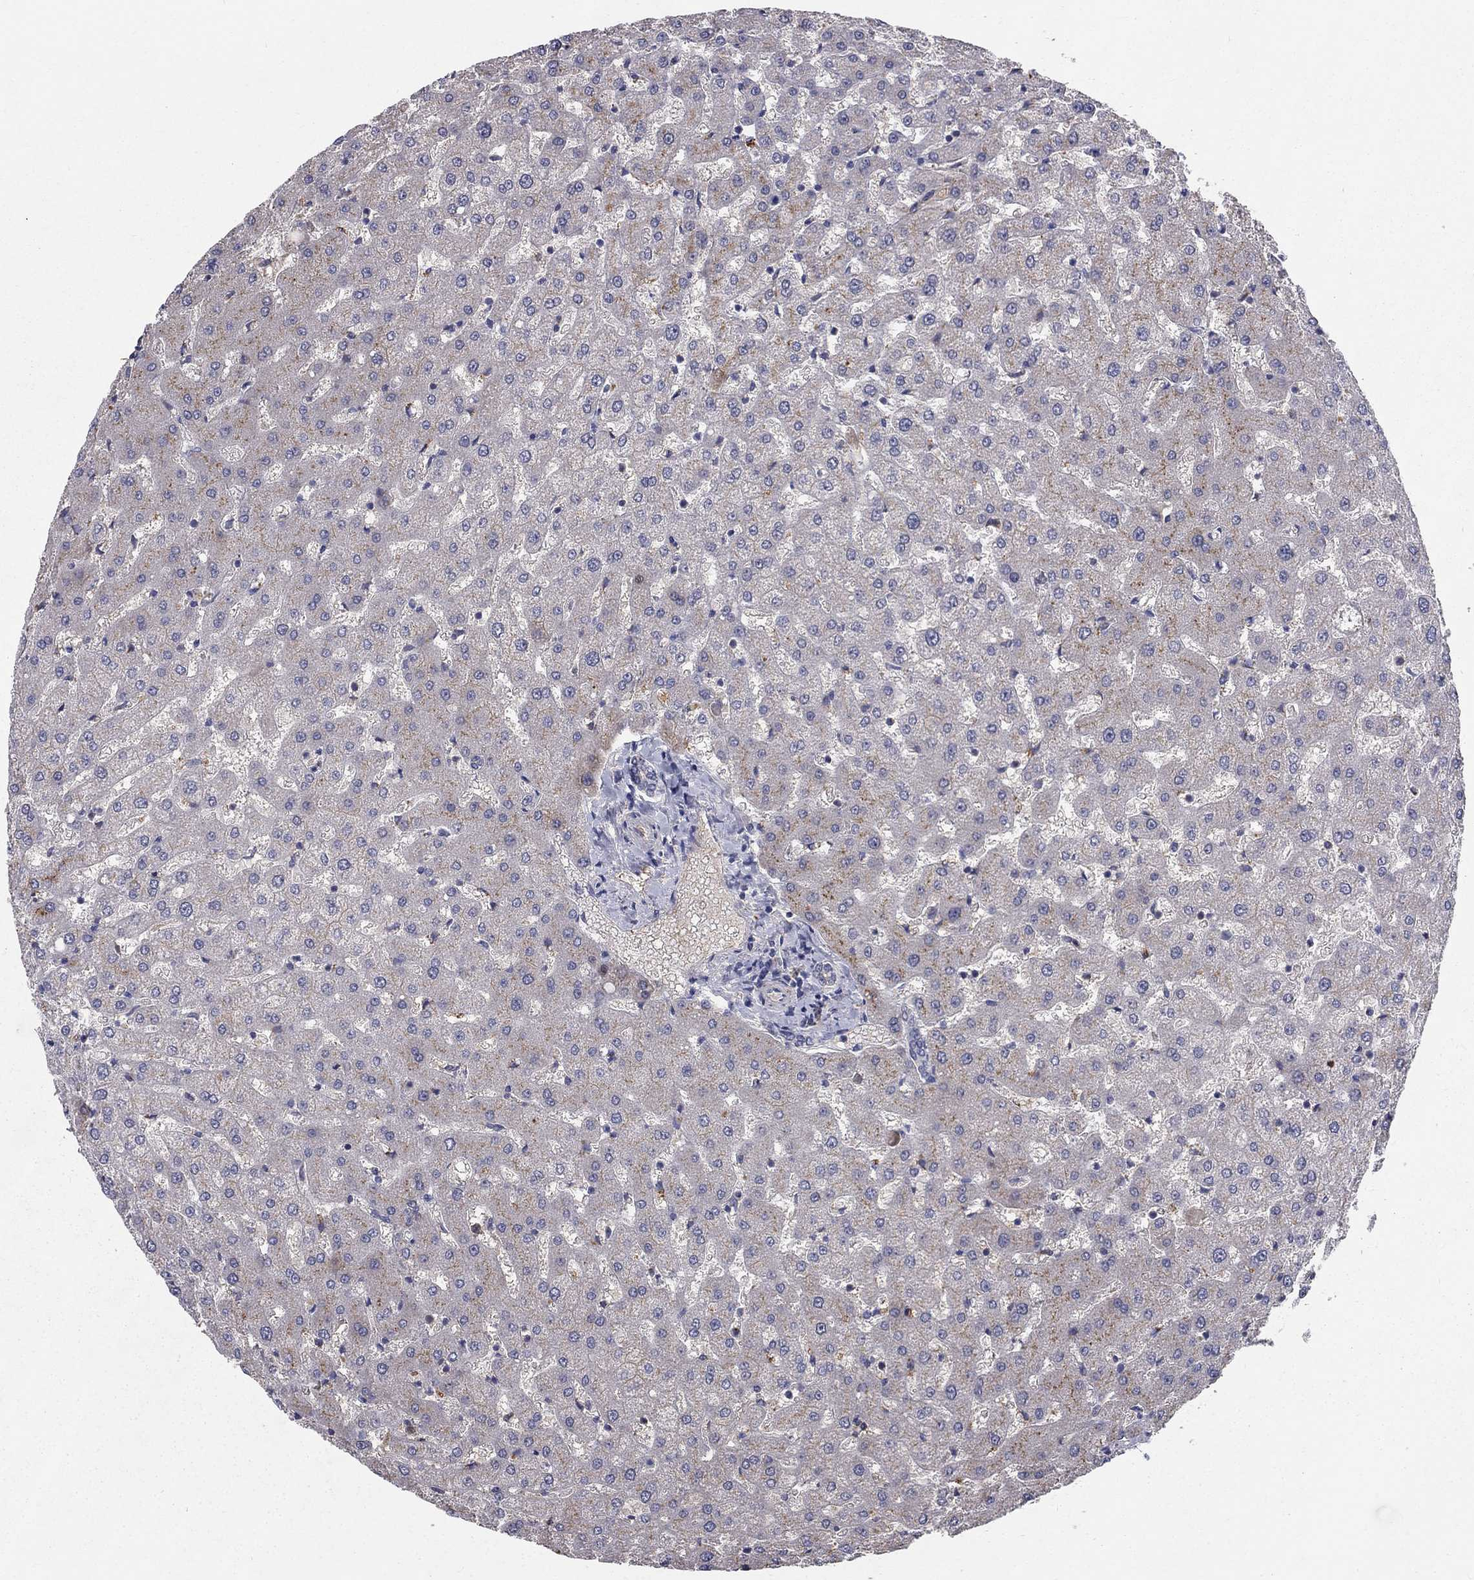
{"staining": {"intensity": "negative", "quantity": "none", "location": "none"}, "tissue": "liver", "cell_type": "Cholangiocytes", "image_type": "normal", "snomed": [{"axis": "morphology", "description": "Normal tissue, NOS"}, {"axis": "topography", "description": "Liver"}], "caption": "High magnification brightfield microscopy of normal liver stained with DAB (brown) and counterstained with hematoxylin (blue): cholangiocytes show no significant positivity.", "gene": "EPDR1", "patient": {"sex": "female", "age": 50}}